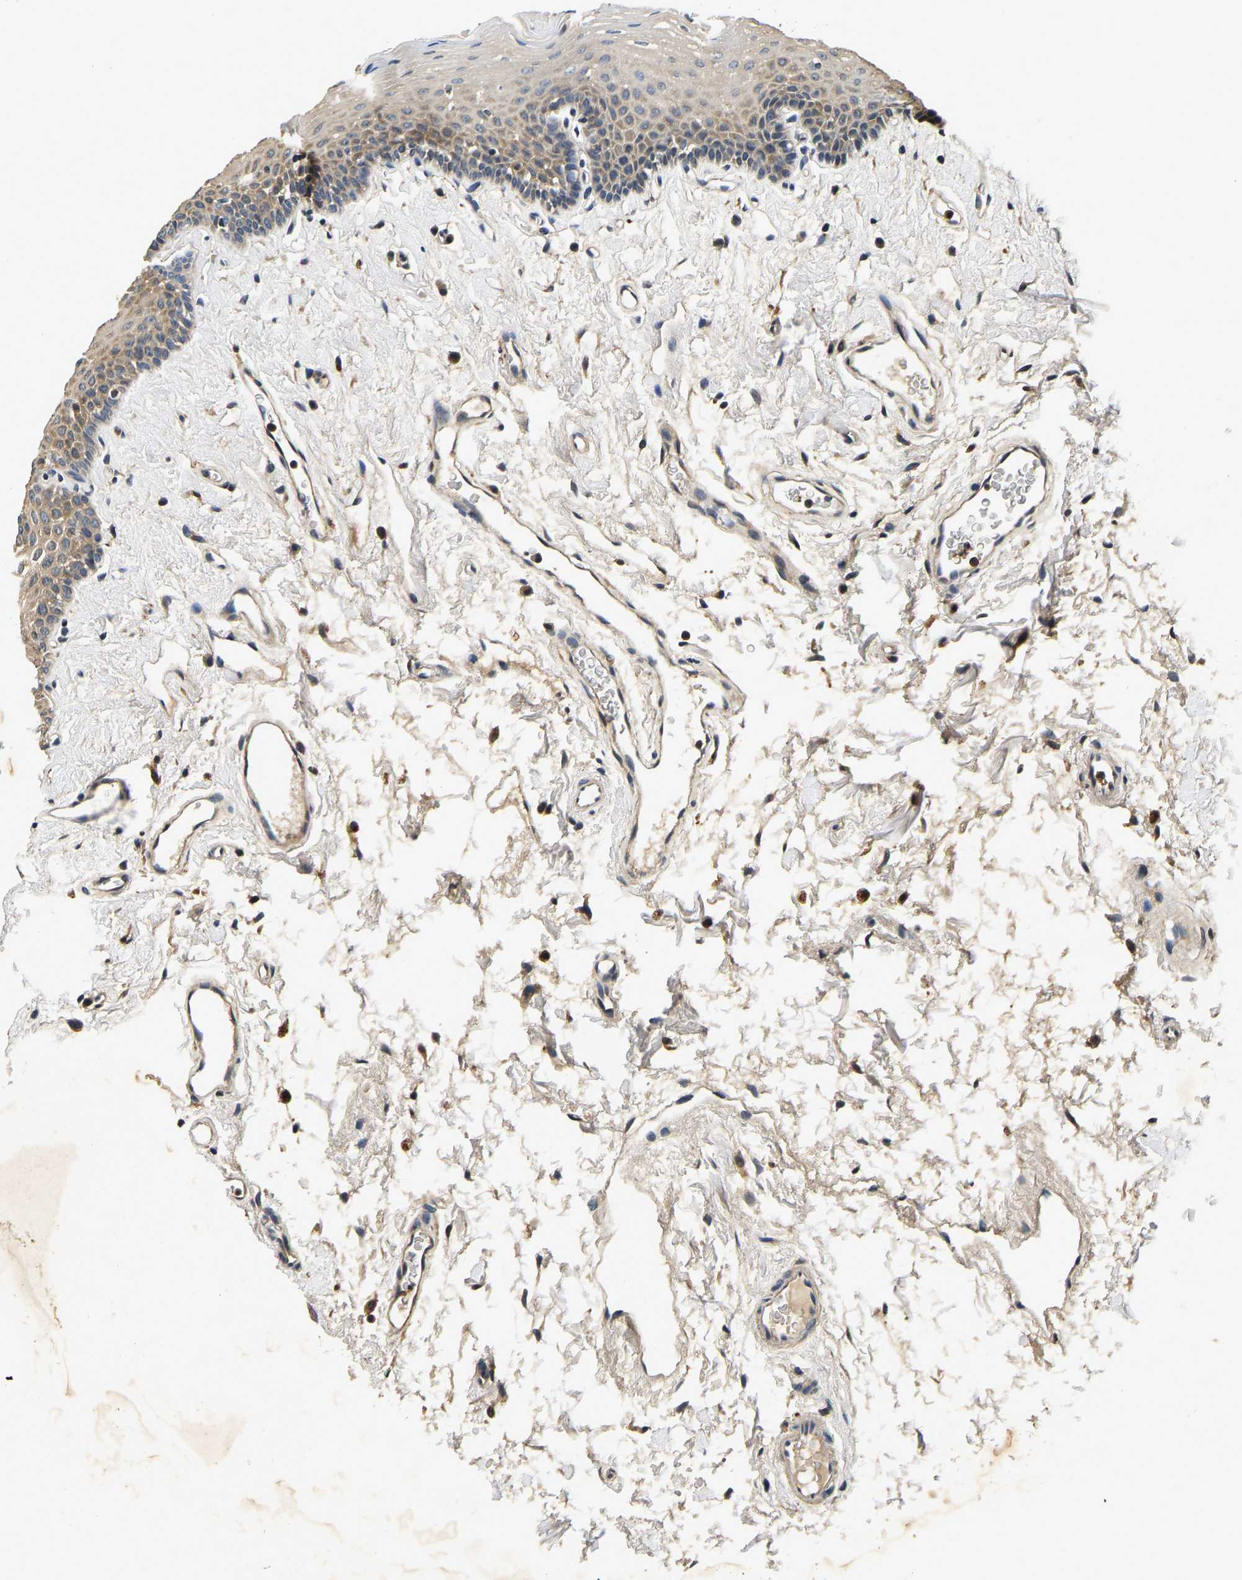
{"staining": {"intensity": "moderate", "quantity": "25%-75%", "location": "cytoplasmic/membranous"}, "tissue": "oral mucosa", "cell_type": "Squamous epithelial cells", "image_type": "normal", "snomed": [{"axis": "morphology", "description": "Normal tissue, NOS"}, {"axis": "topography", "description": "Oral tissue"}], "caption": "Benign oral mucosa shows moderate cytoplasmic/membranous expression in approximately 25%-75% of squamous epithelial cells (DAB (3,3'-diaminobenzidine) IHC, brown staining for protein, blue staining for nuclei)..", "gene": "RESF1", "patient": {"sex": "male", "age": 66}}